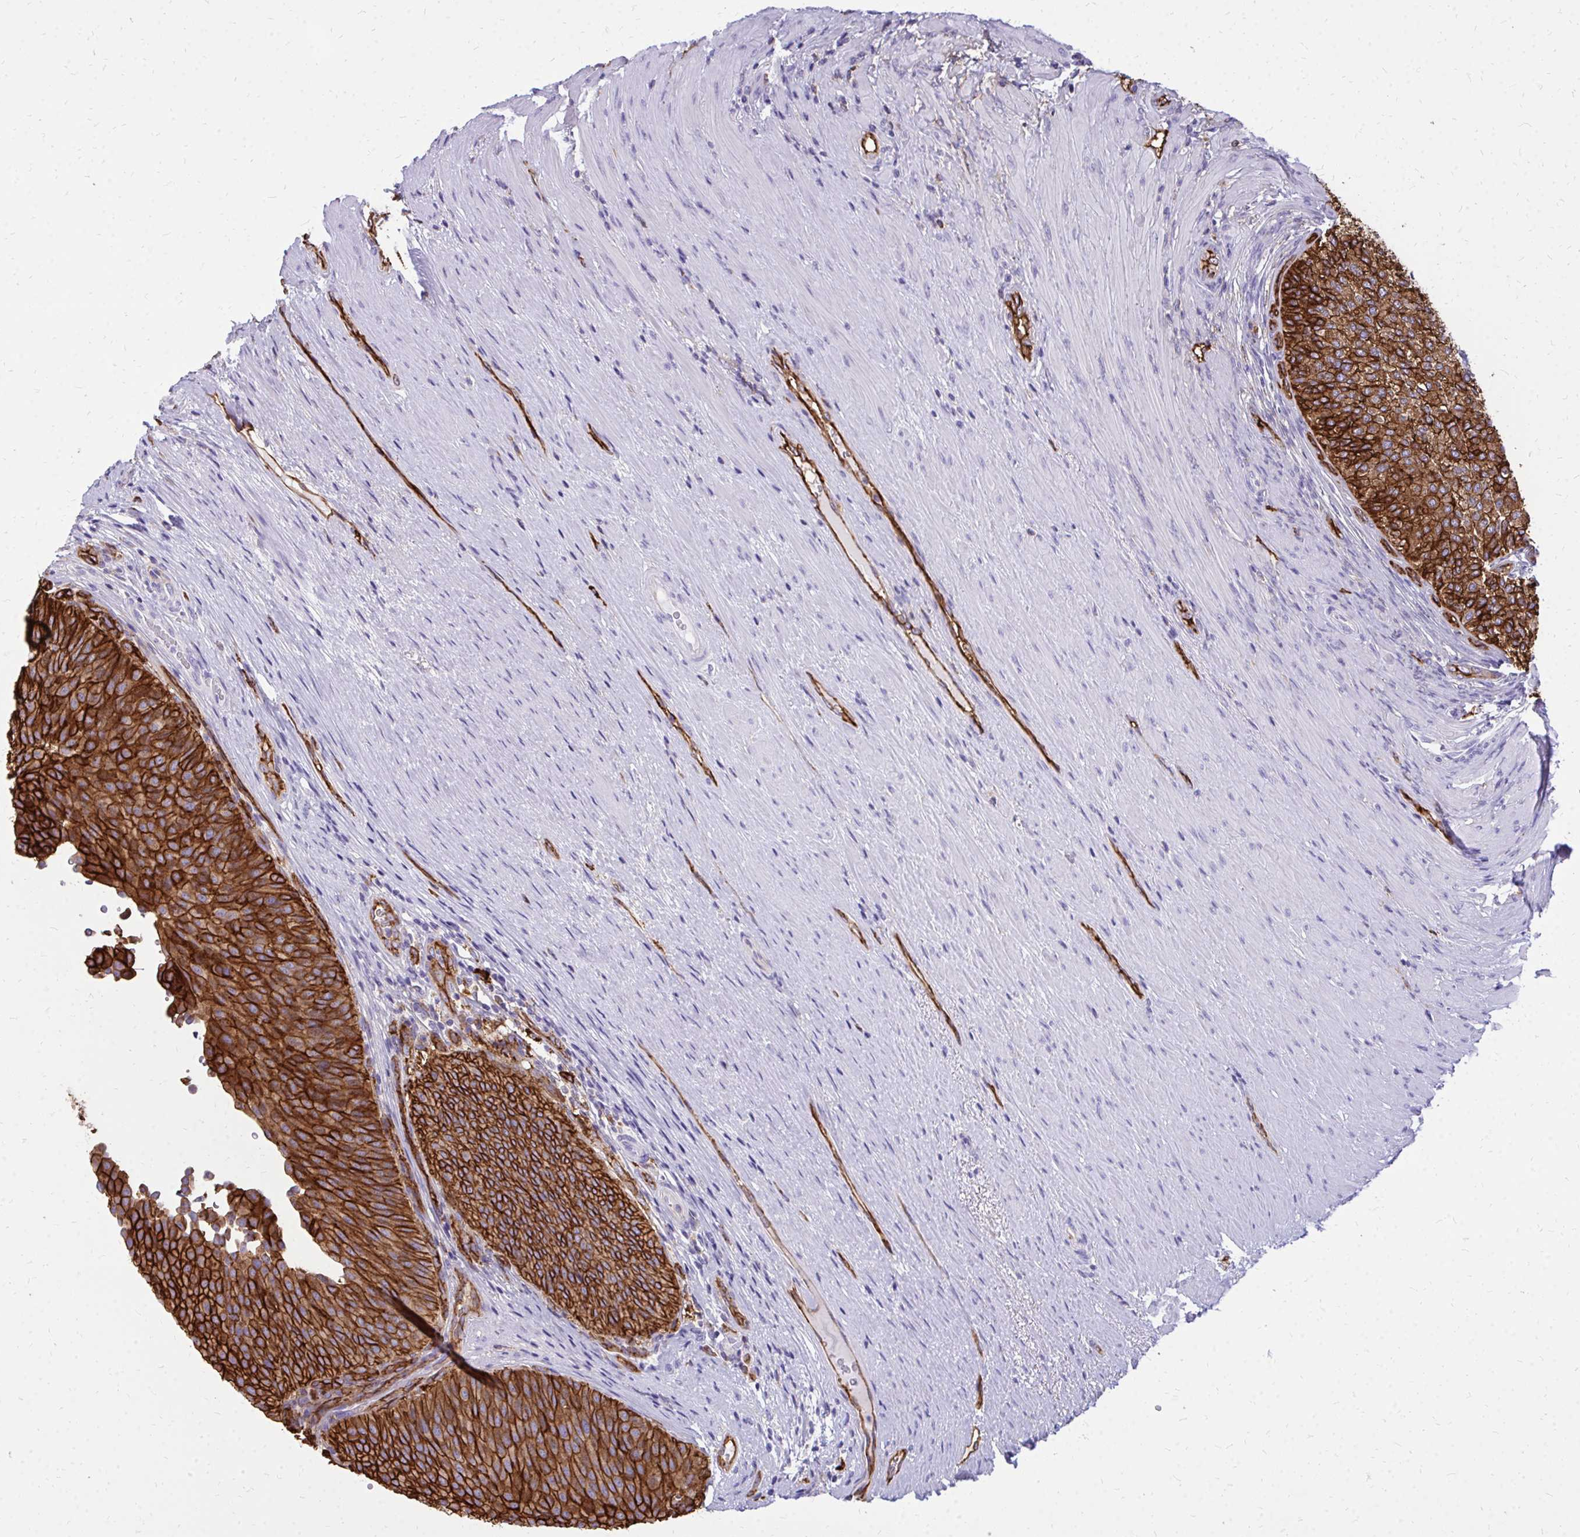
{"staining": {"intensity": "strong", "quantity": ">75%", "location": "cytoplasmic/membranous"}, "tissue": "urinary bladder", "cell_type": "Urothelial cells", "image_type": "normal", "snomed": [{"axis": "morphology", "description": "Normal tissue, NOS"}, {"axis": "topography", "description": "Urinary bladder"}, {"axis": "topography", "description": "Prostate"}], "caption": "A photomicrograph showing strong cytoplasmic/membranous staining in about >75% of urothelial cells in benign urinary bladder, as visualized by brown immunohistochemical staining.", "gene": "MARCKSL1", "patient": {"sex": "male", "age": 77}}